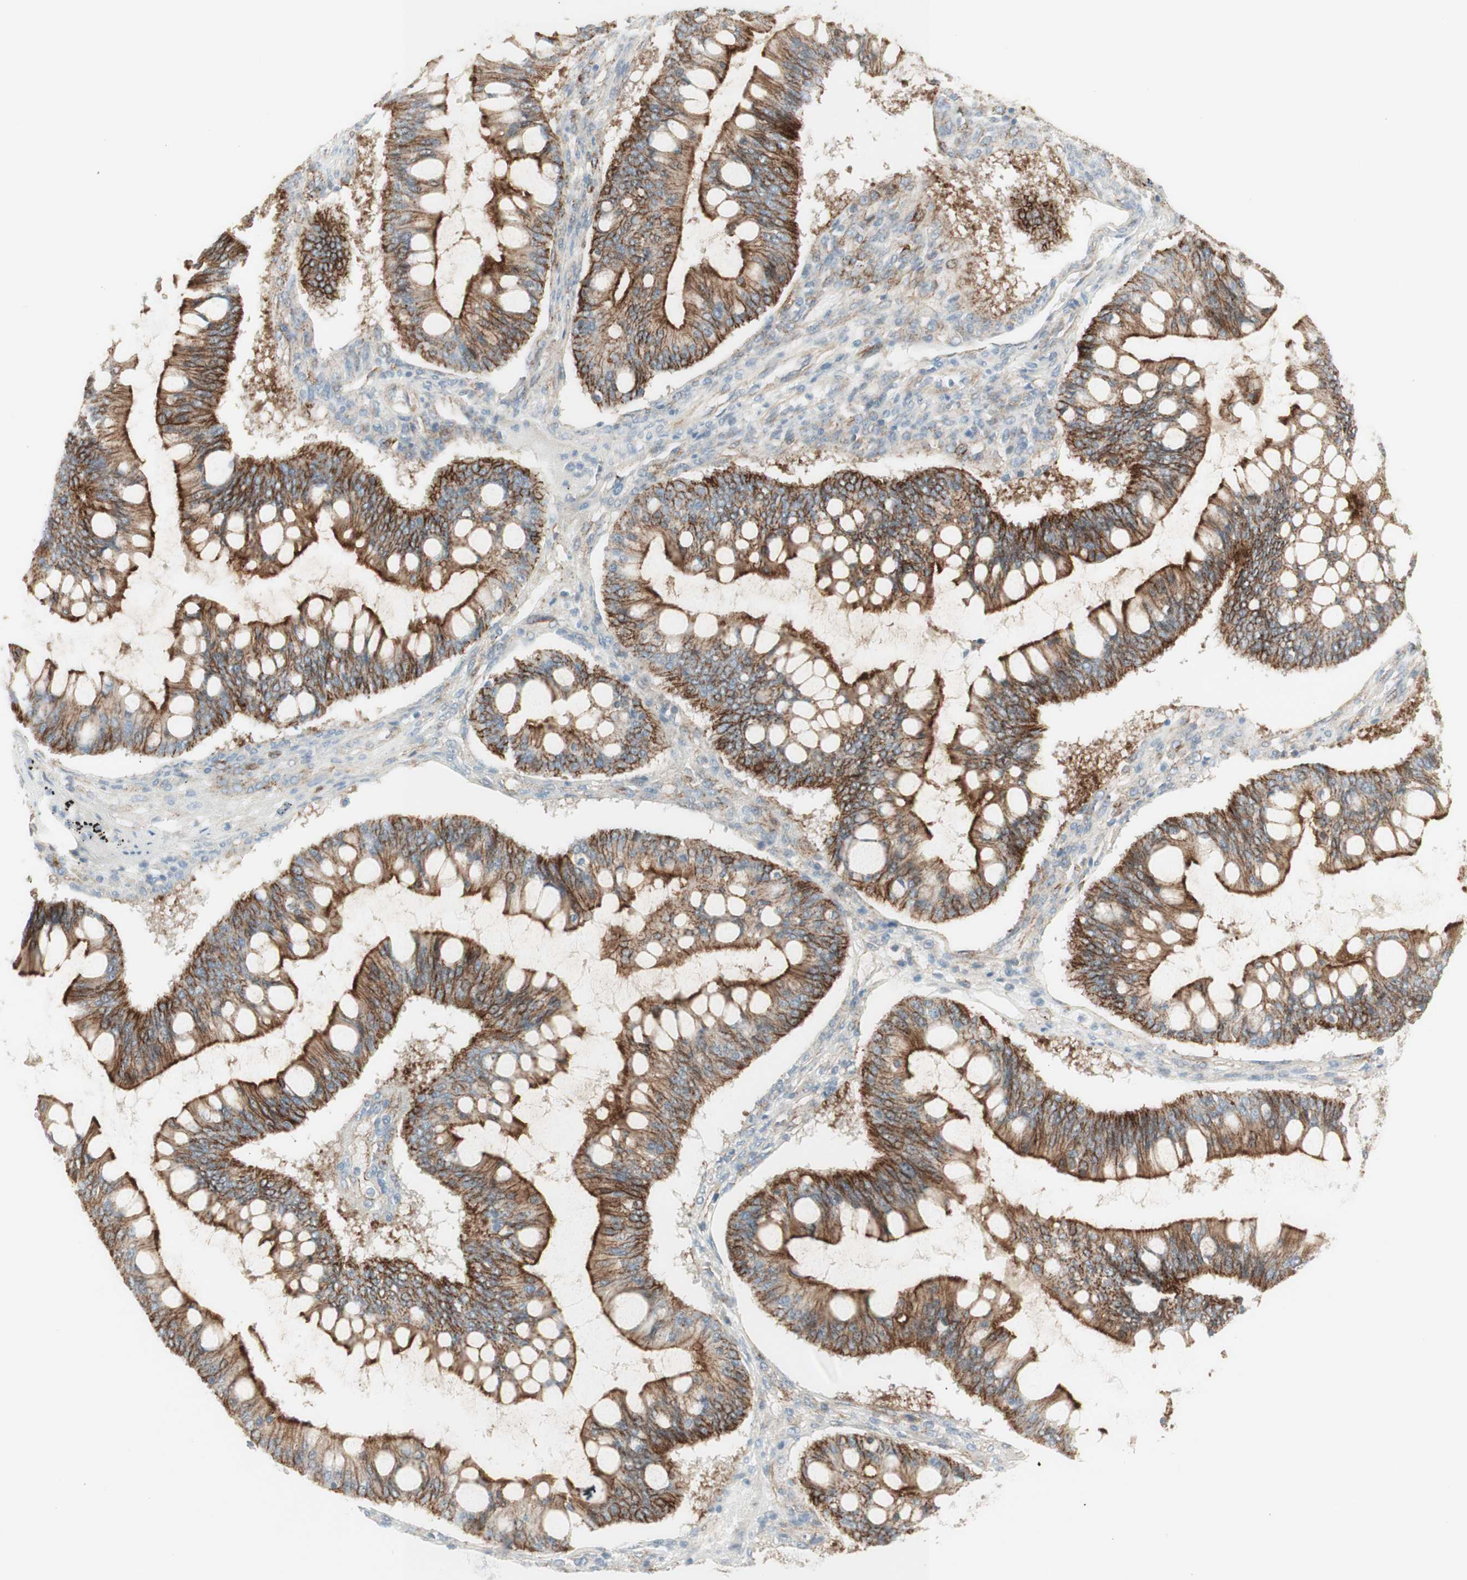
{"staining": {"intensity": "moderate", "quantity": ">75%", "location": "cytoplasmic/membranous"}, "tissue": "ovarian cancer", "cell_type": "Tumor cells", "image_type": "cancer", "snomed": [{"axis": "morphology", "description": "Cystadenocarcinoma, mucinous, NOS"}, {"axis": "topography", "description": "Ovary"}], "caption": "Immunohistochemistry (IHC) of human ovarian mucinous cystadenocarcinoma reveals medium levels of moderate cytoplasmic/membranous positivity in about >75% of tumor cells.", "gene": "MYO6", "patient": {"sex": "female", "age": 73}}